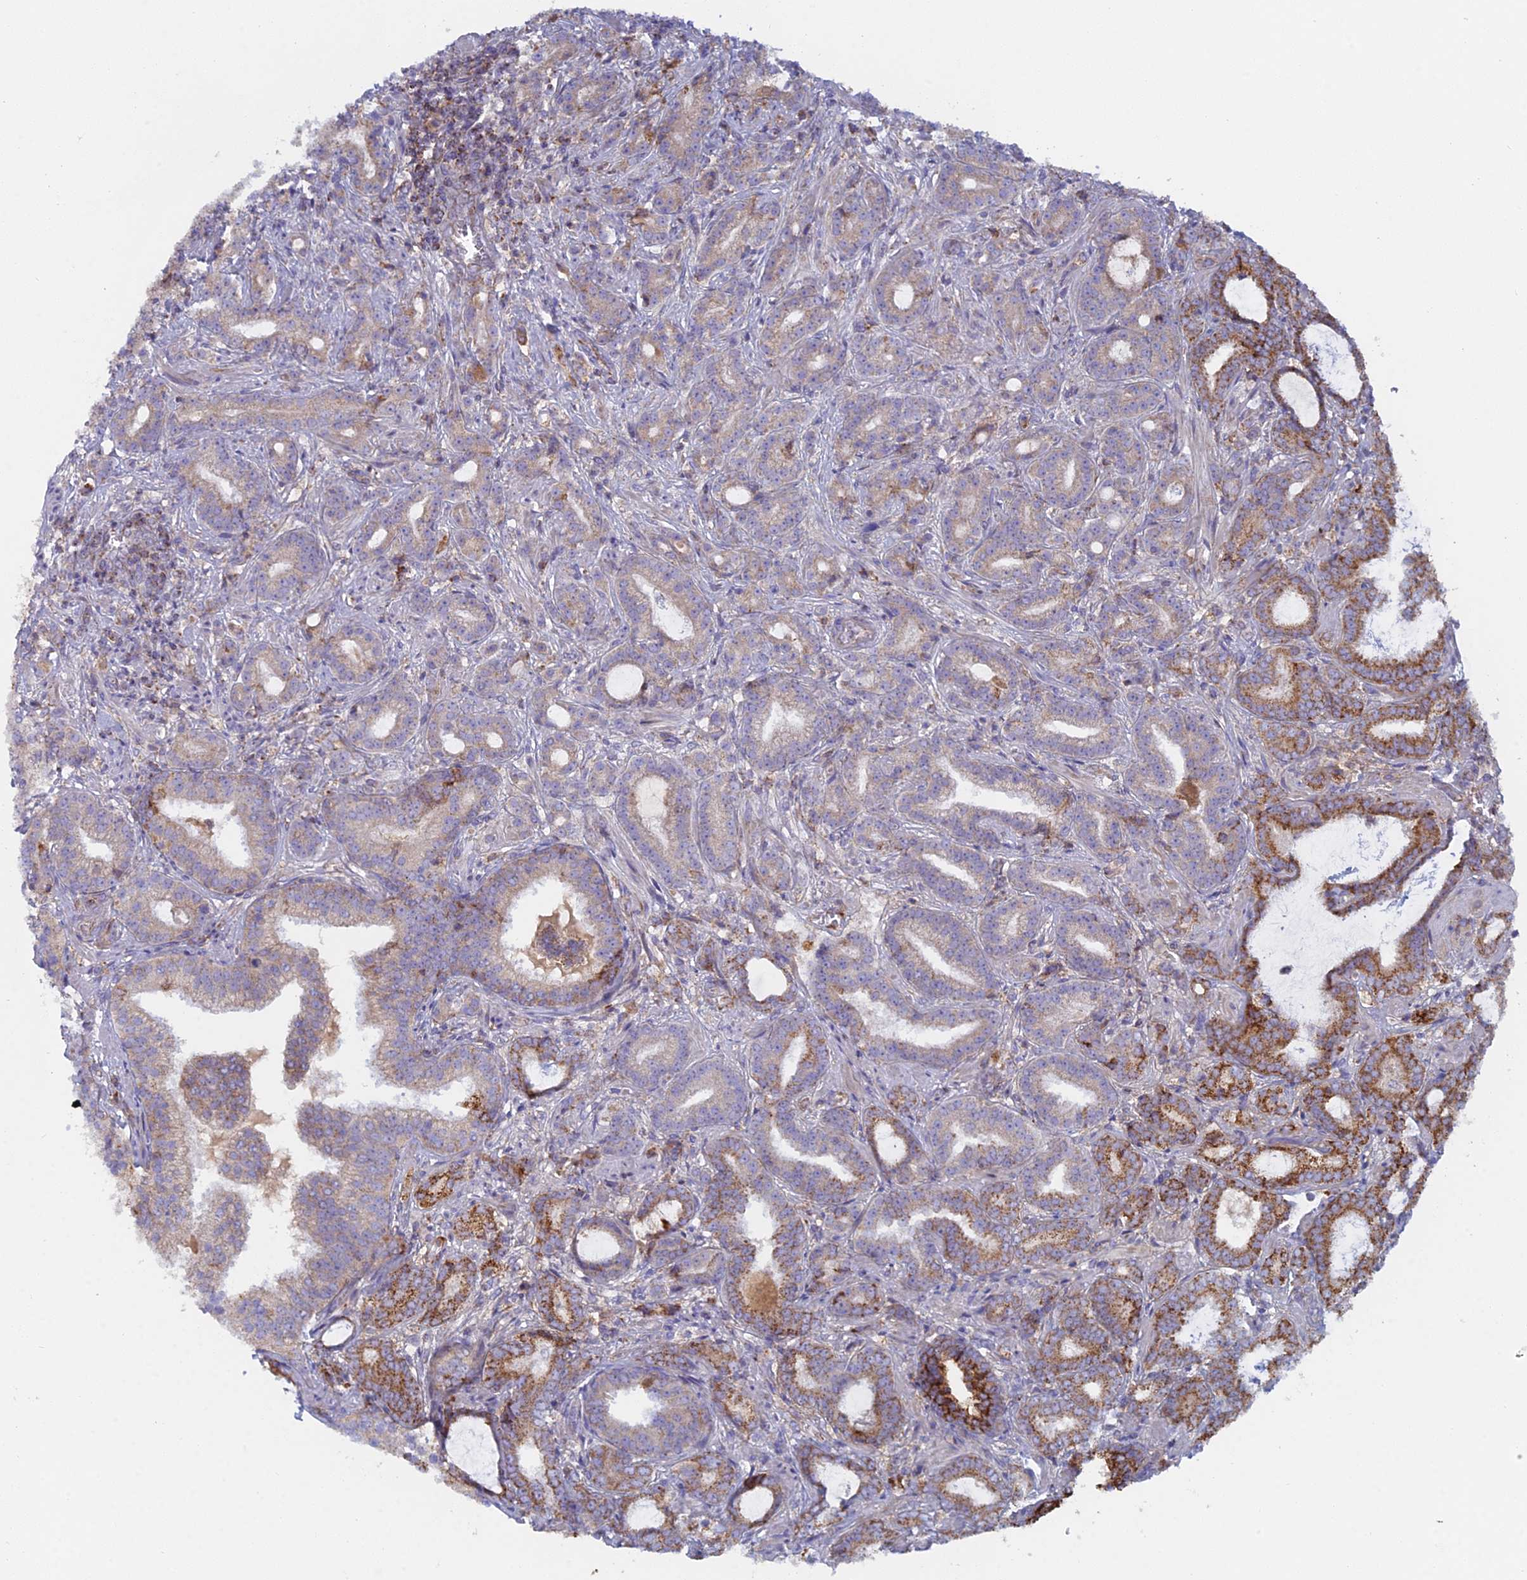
{"staining": {"intensity": "moderate", "quantity": "25%-75%", "location": "cytoplasmic/membranous"}, "tissue": "prostate cancer", "cell_type": "Tumor cells", "image_type": "cancer", "snomed": [{"axis": "morphology", "description": "Adenocarcinoma, High grade"}, {"axis": "topography", "description": "Prostate and seminal vesicle, NOS"}], "caption": "Immunohistochemistry histopathology image of neoplastic tissue: adenocarcinoma (high-grade) (prostate) stained using immunohistochemistry (IHC) reveals medium levels of moderate protein expression localized specifically in the cytoplasmic/membranous of tumor cells, appearing as a cytoplasmic/membranous brown color.", "gene": "IFTAP", "patient": {"sex": "male", "age": 67}}